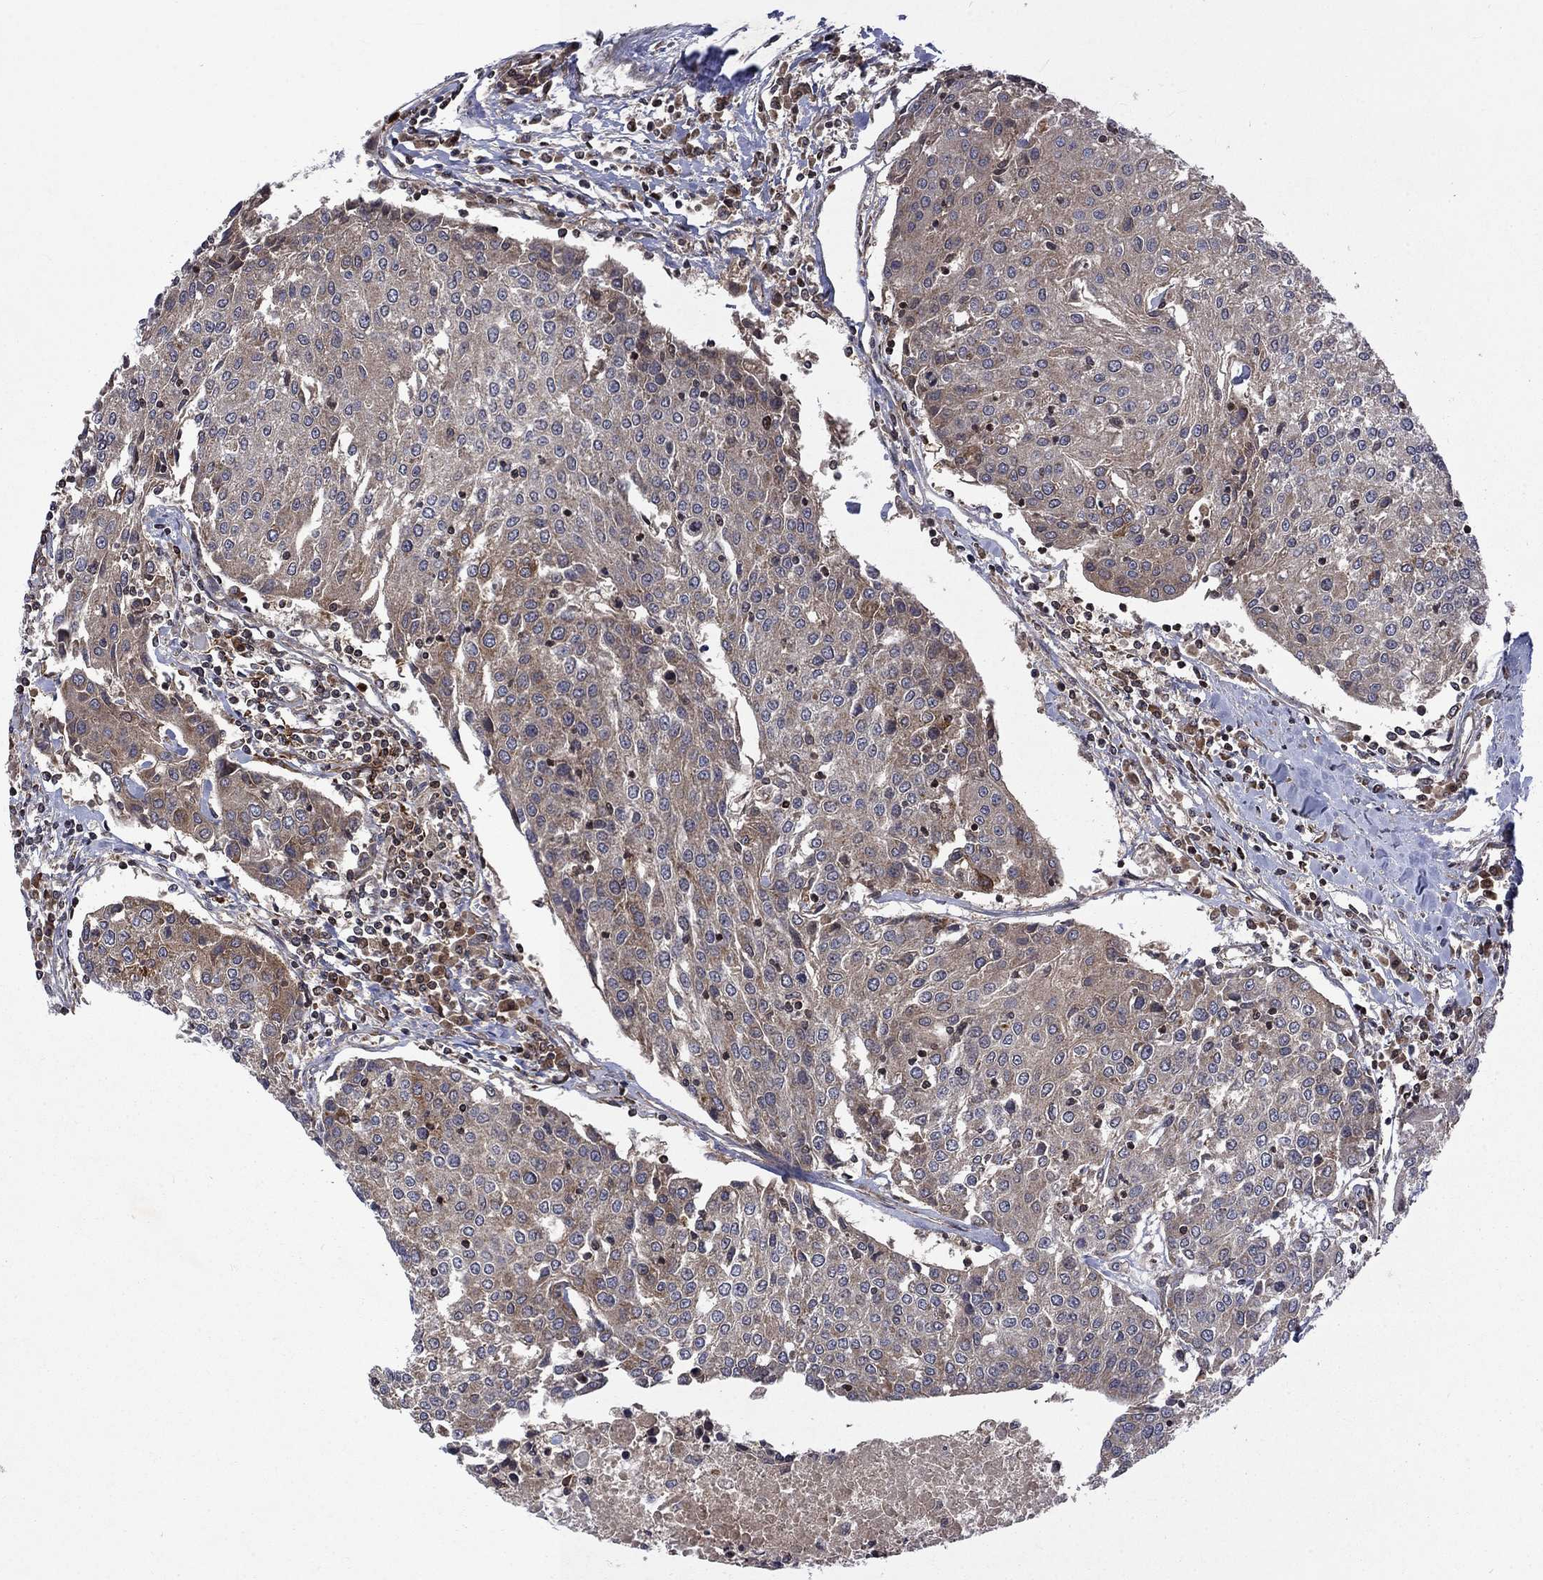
{"staining": {"intensity": "weak", "quantity": ">75%", "location": "cytoplasmic/membranous"}, "tissue": "urothelial cancer", "cell_type": "Tumor cells", "image_type": "cancer", "snomed": [{"axis": "morphology", "description": "Urothelial carcinoma, High grade"}, {"axis": "topography", "description": "Urinary bladder"}], "caption": "An image of urothelial cancer stained for a protein demonstrates weak cytoplasmic/membranous brown staining in tumor cells.", "gene": "TMEM33", "patient": {"sex": "female", "age": 85}}